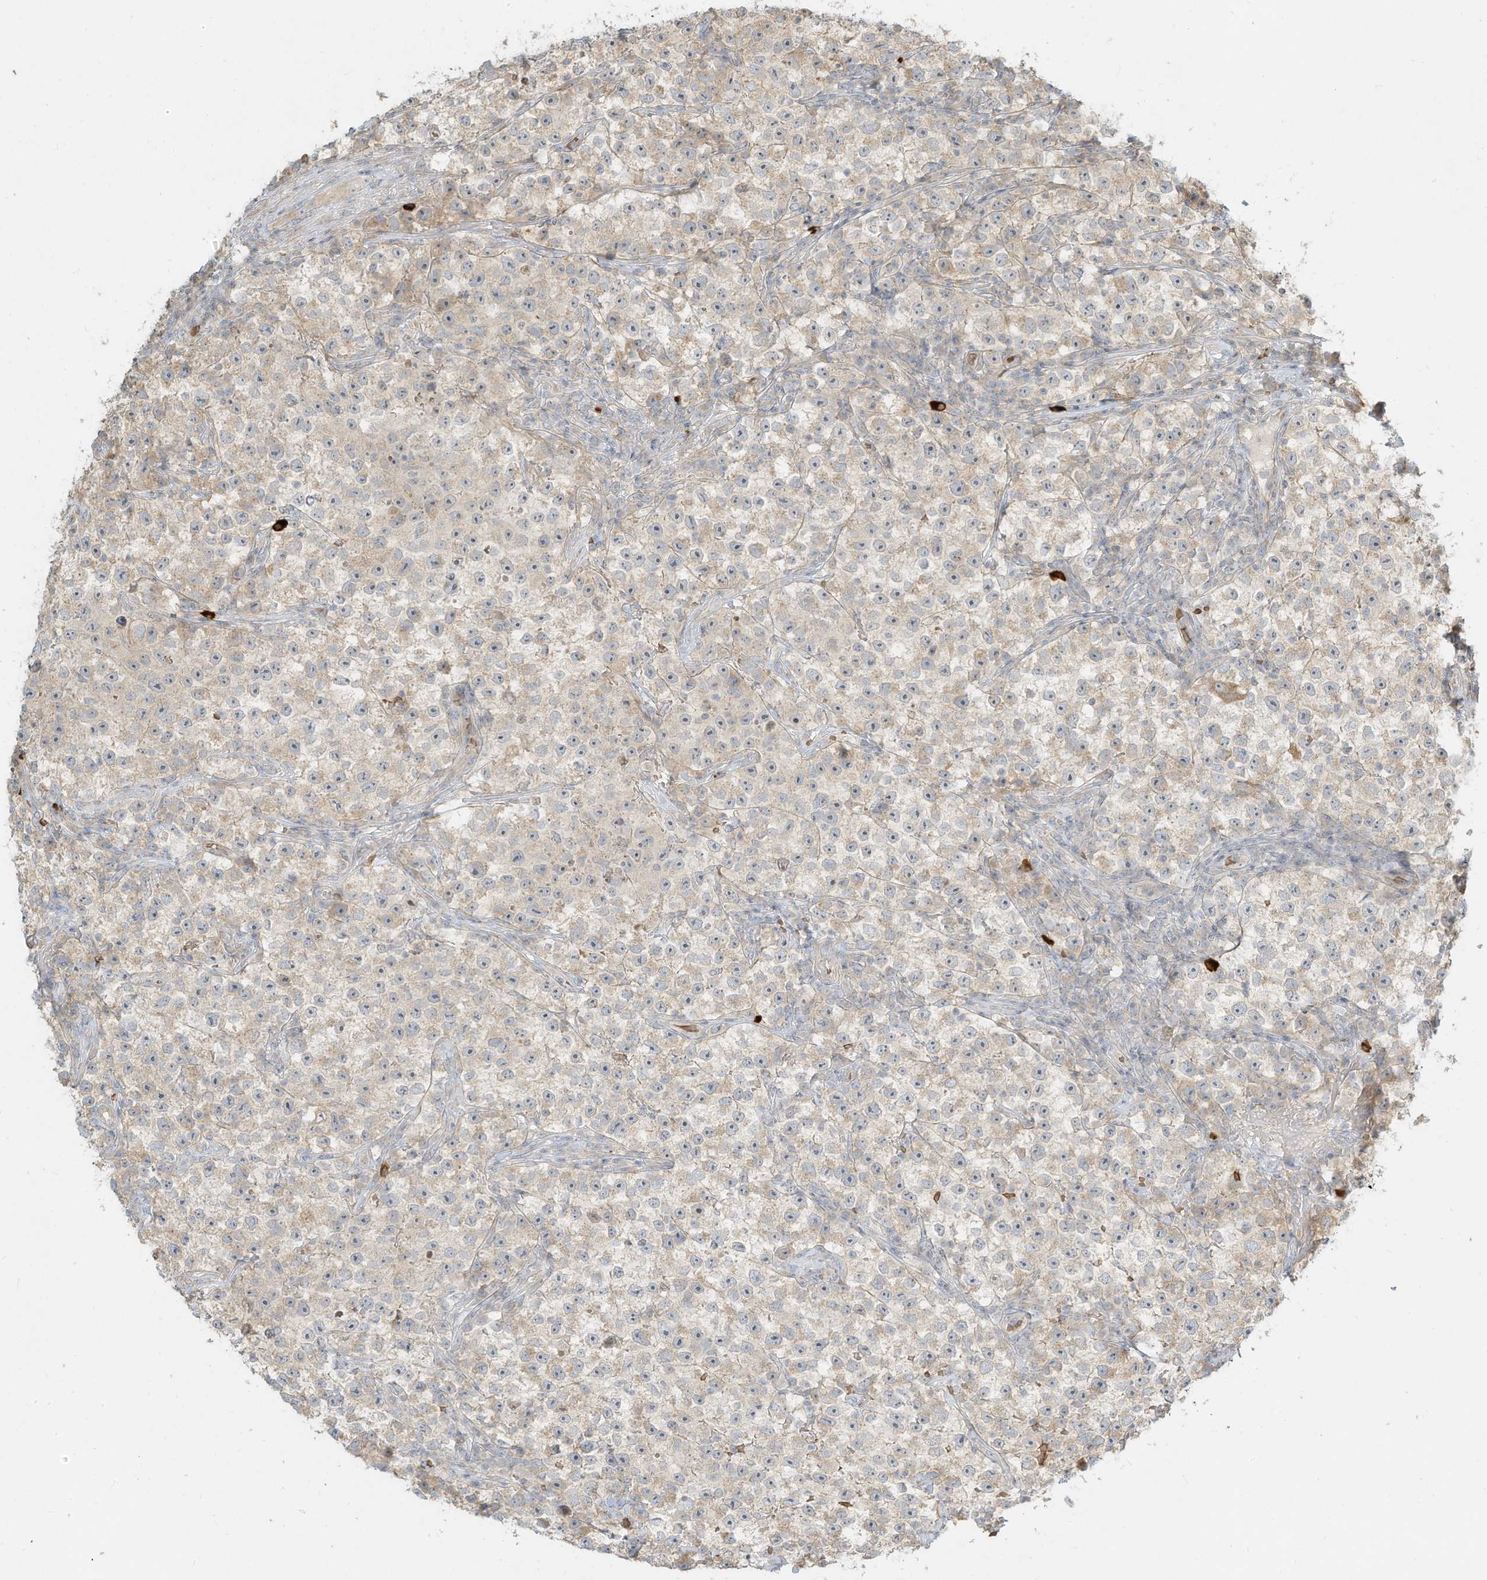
{"staining": {"intensity": "weak", "quantity": "<25%", "location": "cytoplasmic/membranous"}, "tissue": "testis cancer", "cell_type": "Tumor cells", "image_type": "cancer", "snomed": [{"axis": "morphology", "description": "Seminoma, NOS"}, {"axis": "topography", "description": "Testis"}], "caption": "IHC photomicrograph of human testis cancer (seminoma) stained for a protein (brown), which shows no positivity in tumor cells.", "gene": "OFD1", "patient": {"sex": "male", "age": 22}}